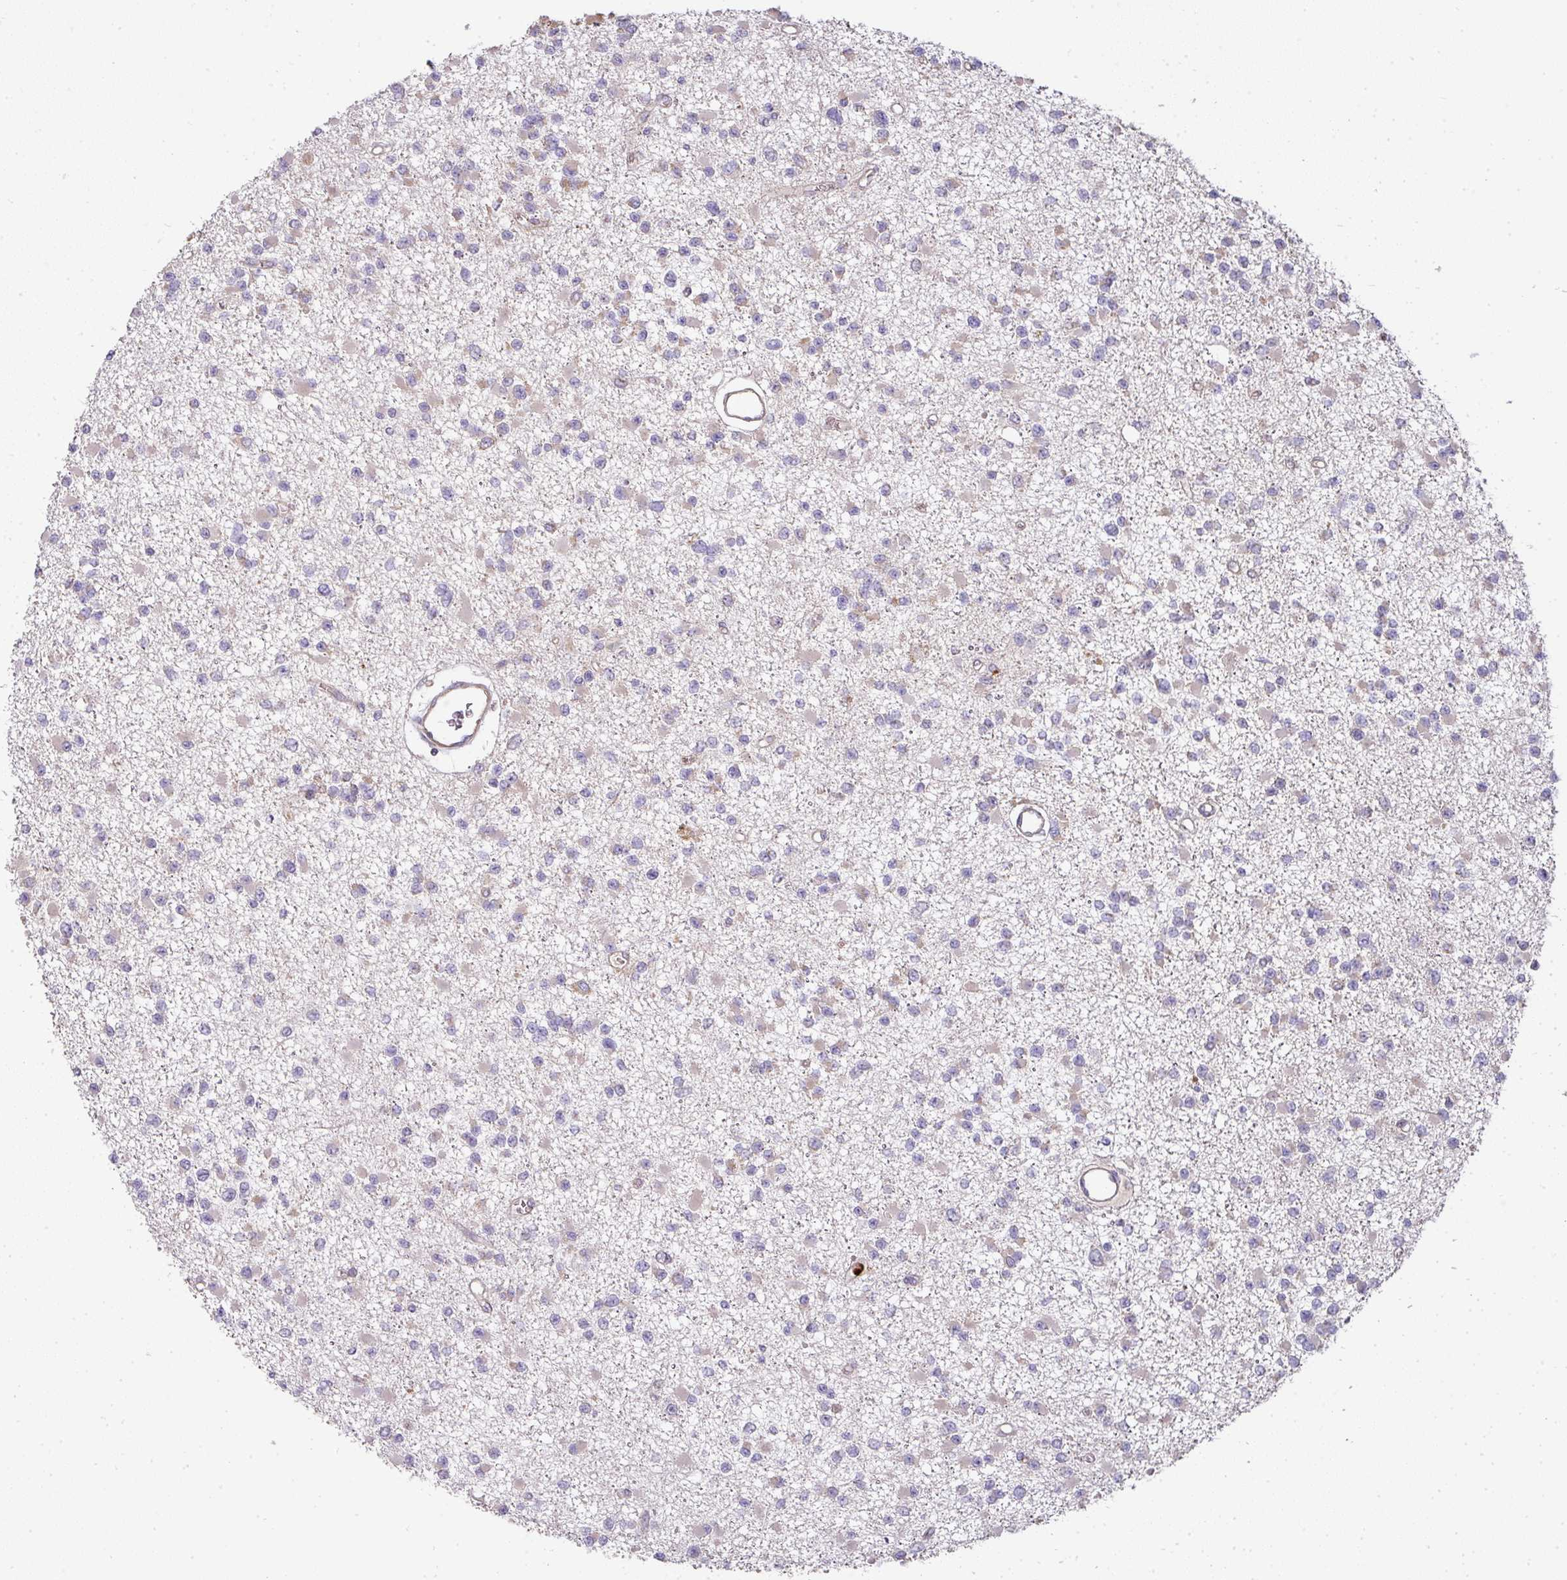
{"staining": {"intensity": "negative", "quantity": "none", "location": "none"}, "tissue": "glioma", "cell_type": "Tumor cells", "image_type": "cancer", "snomed": [{"axis": "morphology", "description": "Glioma, malignant, Low grade"}, {"axis": "topography", "description": "Brain"}], "caption": "Tumor cells show no significant protein staining in malignant glioma (low-grade).", "gene": "STK35", "patient": {"sex": "female", "age": 22}}